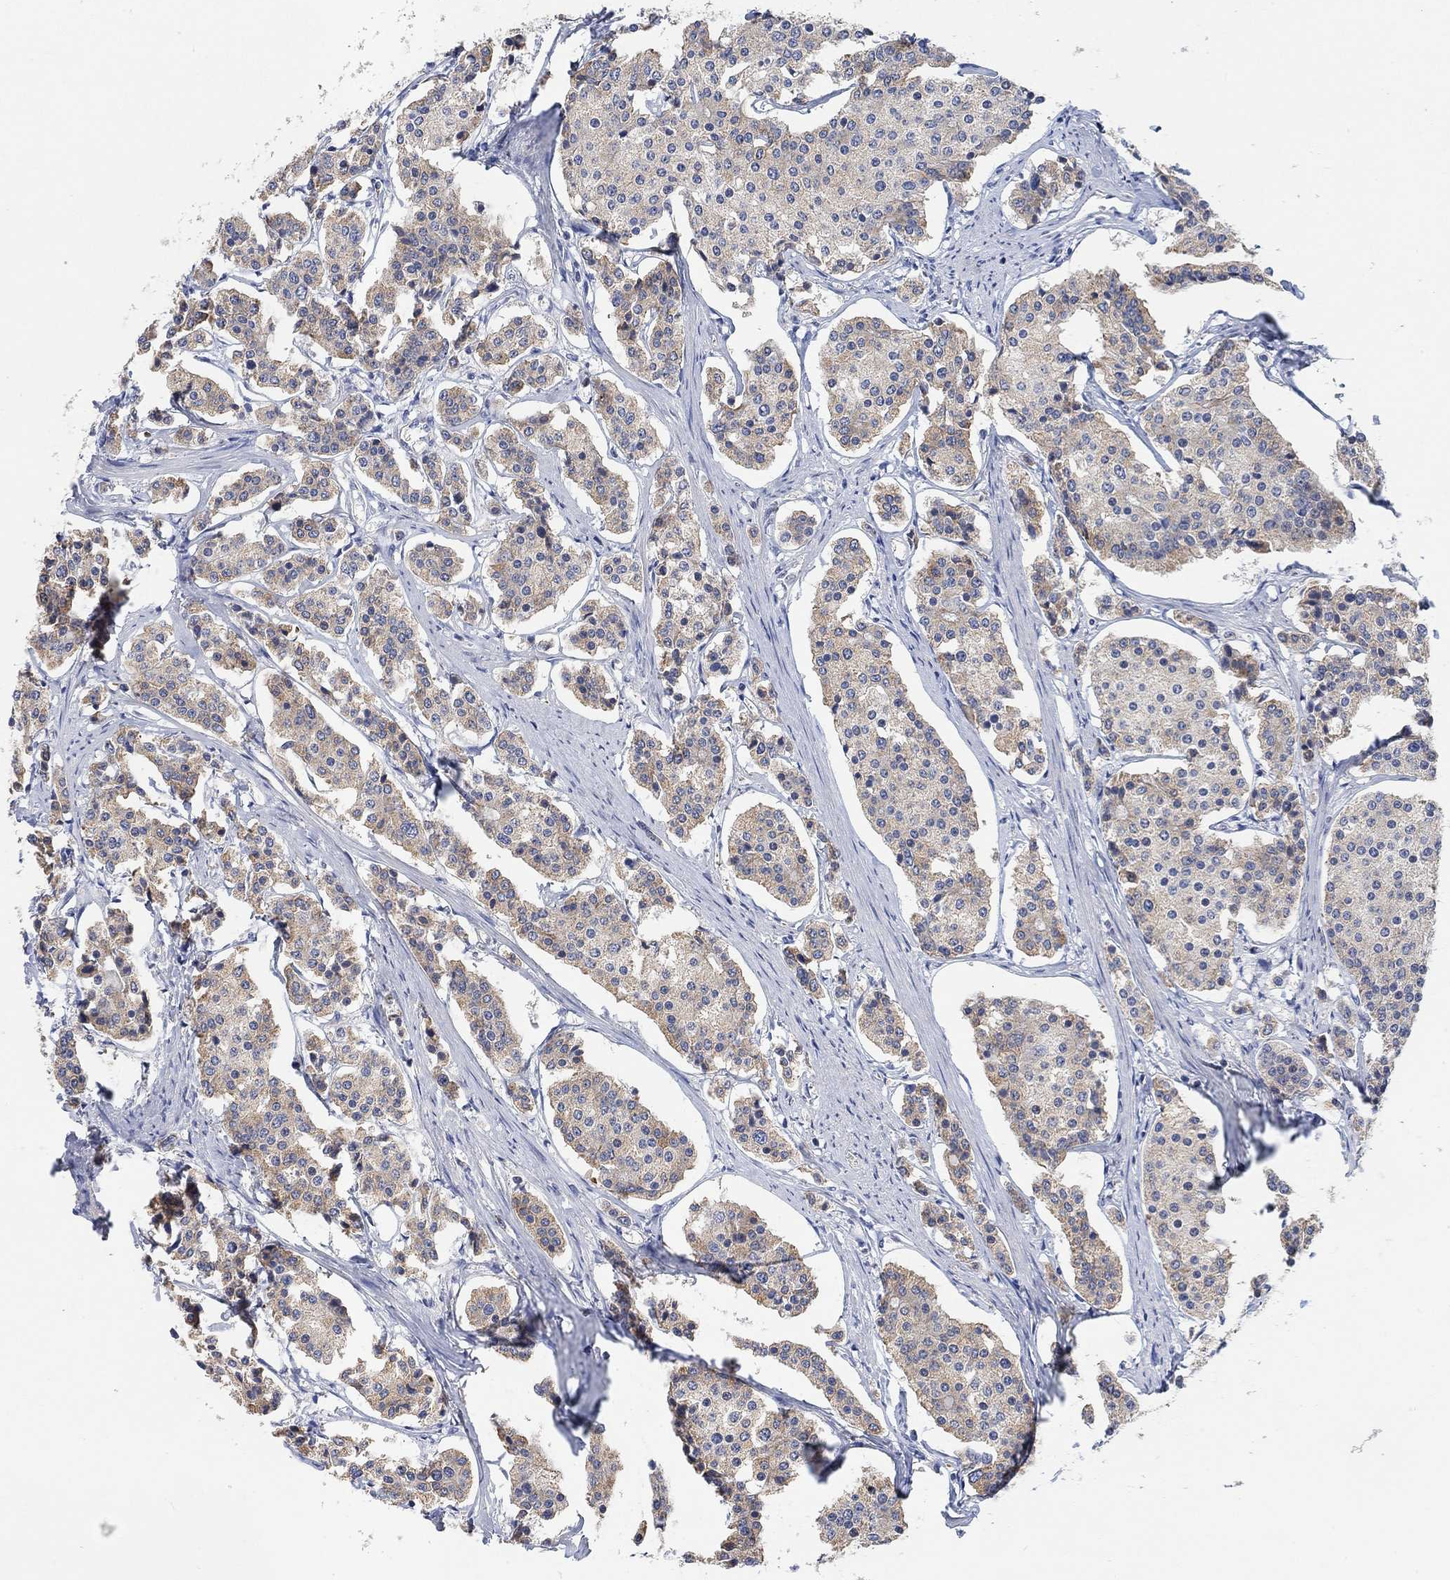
{"staining": {"intensity": "moderate", "quantity": ">75%", "location": "cytoplasmic/membranous"}, "tissue": "carcinoid", "cell_type": "Tumor cells", "image_type": "cancer", "snomed": [{"axis": "morphology", "description": "Carcinoid, malignant, NOS"}, {"axis": "topography", "description": "Small intestine"}], "caption": "High-power microscopy captured an immunohistochemistry (IHC) micrograph of carcinoid (malignant), revealing moderate cytoplasmic/membranous expression in approximately >75% of tumor cells.", "gene": "HCRTR1", "patient": {"sex": "female", "age": 65}}